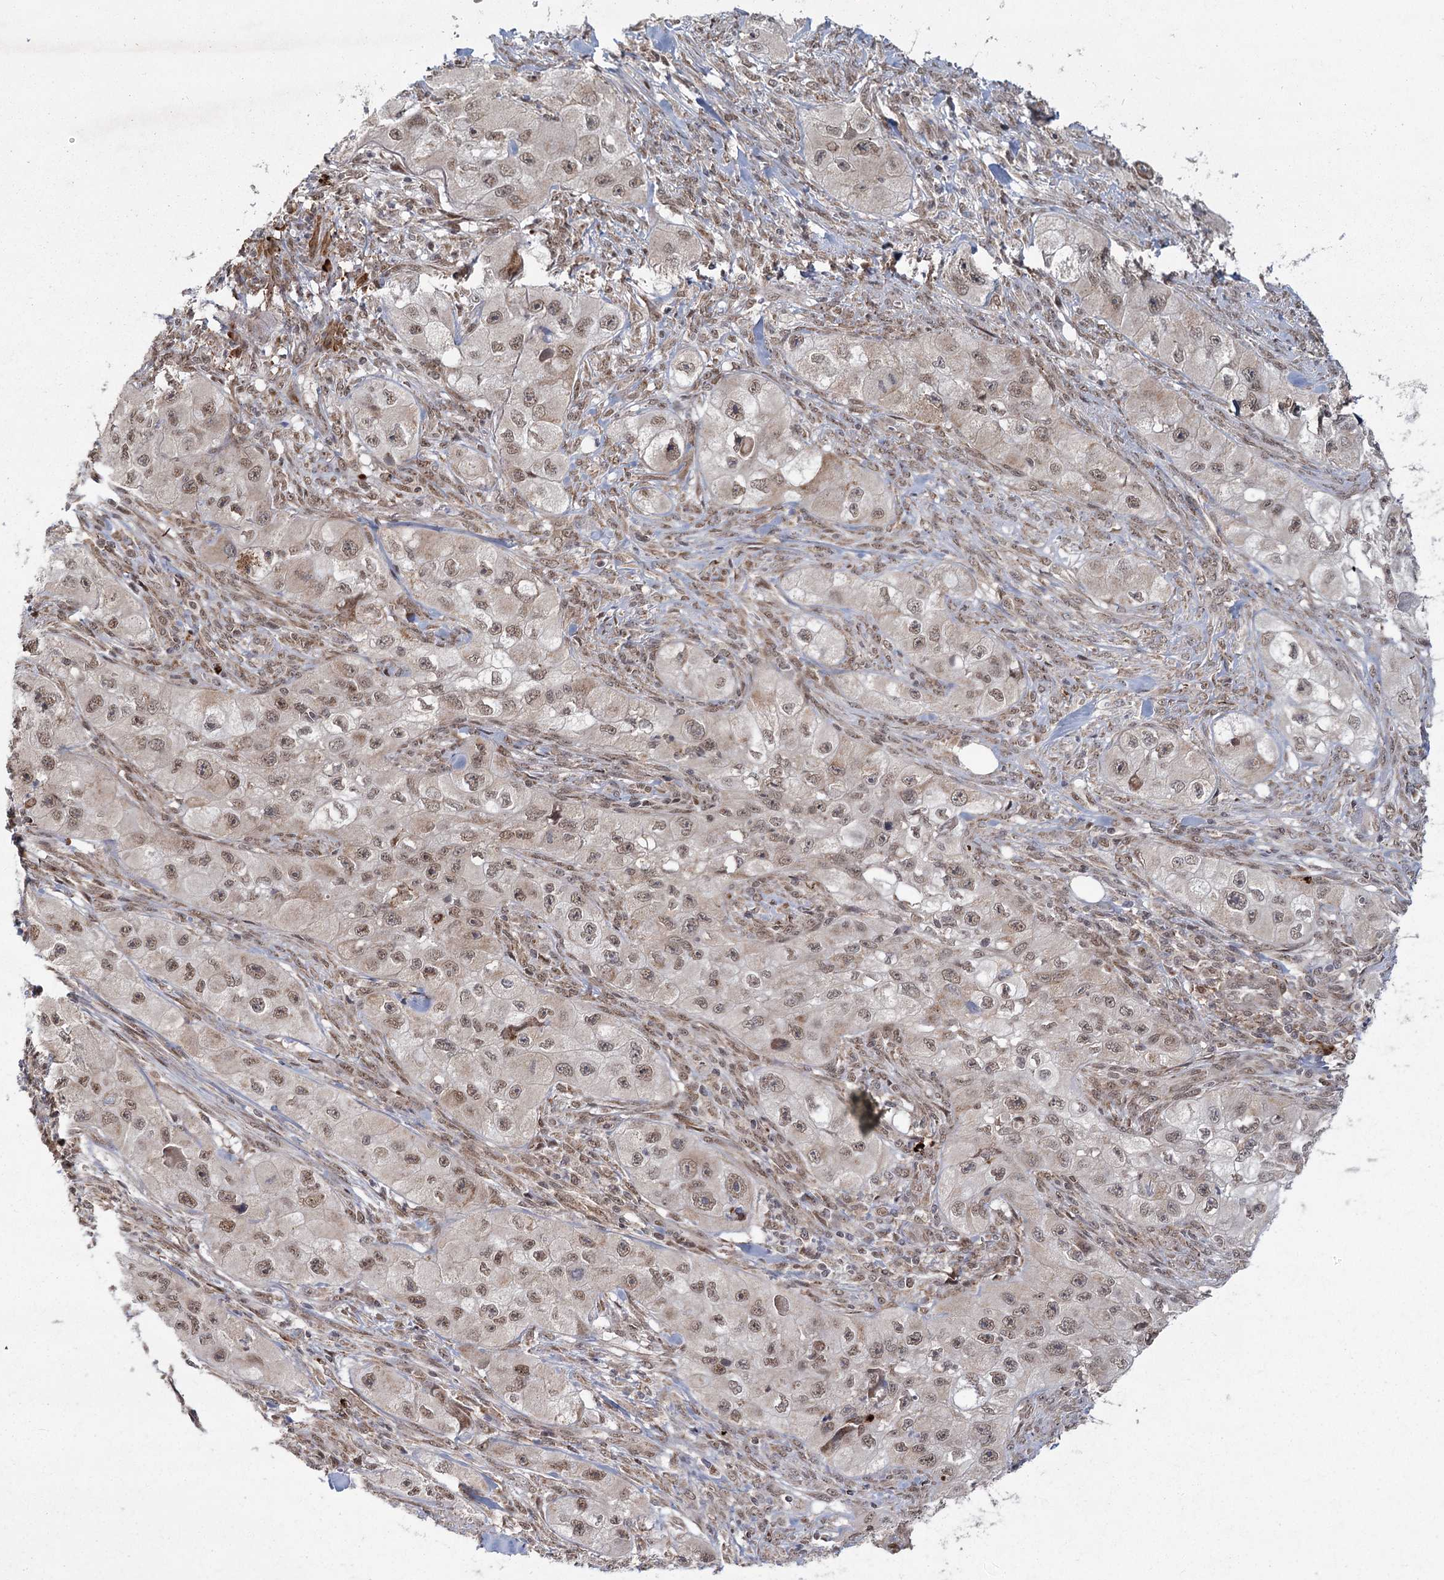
{"staining": {"intensity": "moderate", "quantity": ">75%", "location": "nuclear"}, "tissue": "skin cancer", "cell_type": "Tumor cells", "image_type": "cancer", "snomed": [{"axis": "morphology", "description": "Squamous cell carcinoma, NOS"}, {"axis": "topography", "description": "Skin"}, {"axis": "topography", "description": "Subcutis"}], "caption": "Skin cancer was stained to show a protein in brown. There is medium levels of moderate nuclear positivity in about >75% of tumor cells.", "gene": "ZCCHC24", "patient": {"sex": "male", "age": 73}}